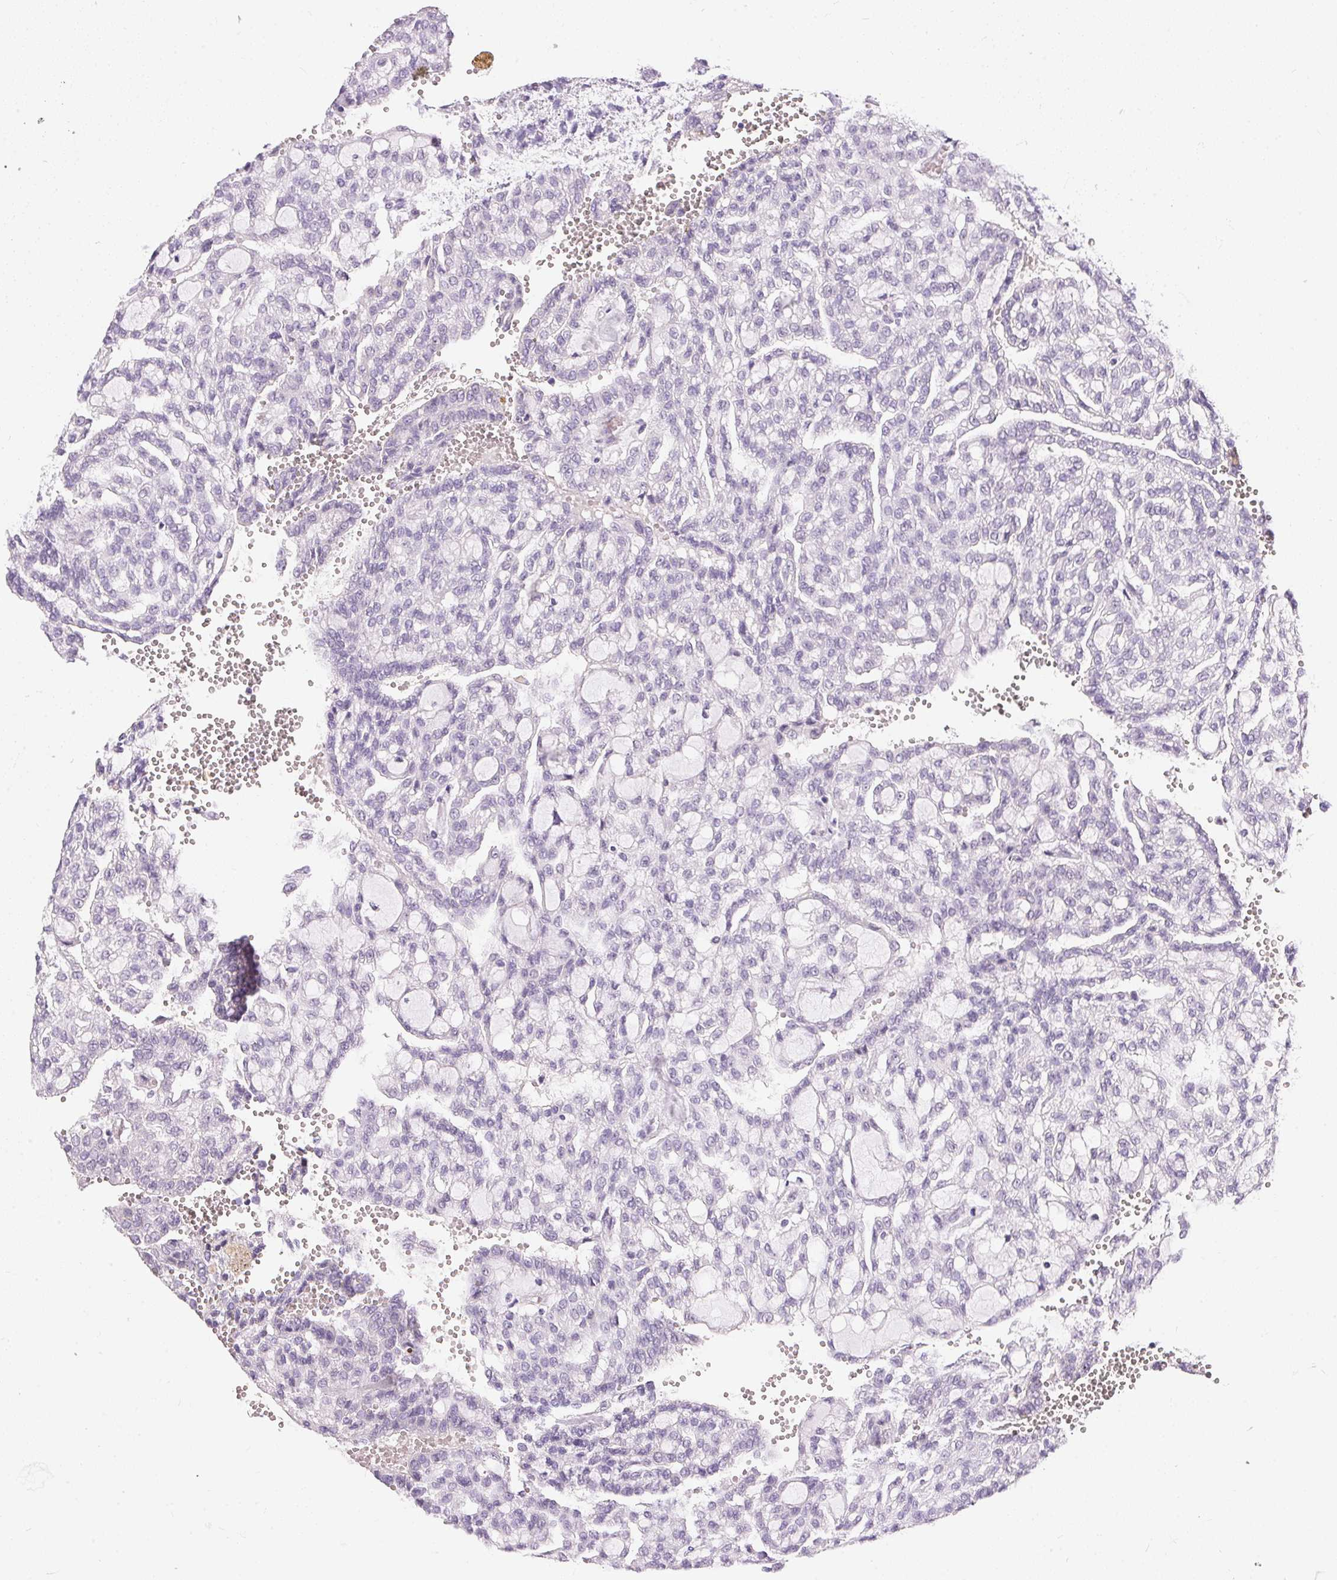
{"staining": {"intensity": "negative", "quantity": "none", "location": "none"}, "tissue": "renal cancer", "cell_type": "Tumor cells", "image_type": "cancer", "snomed": [{"axis": "morphology", "description": "Adenocarcinoma, NOS"}, {"axis": "topography", "description": "Kidney"}], "caption": "This photomicrograph is of adenocarcinoma (renal) stained with IHC to label a protein in brown with the nuclei are counter-stained blue. There is no positivity in tumor cells.", "gene": "GBP6", "patient": {"sex": "male", "age": 63}}